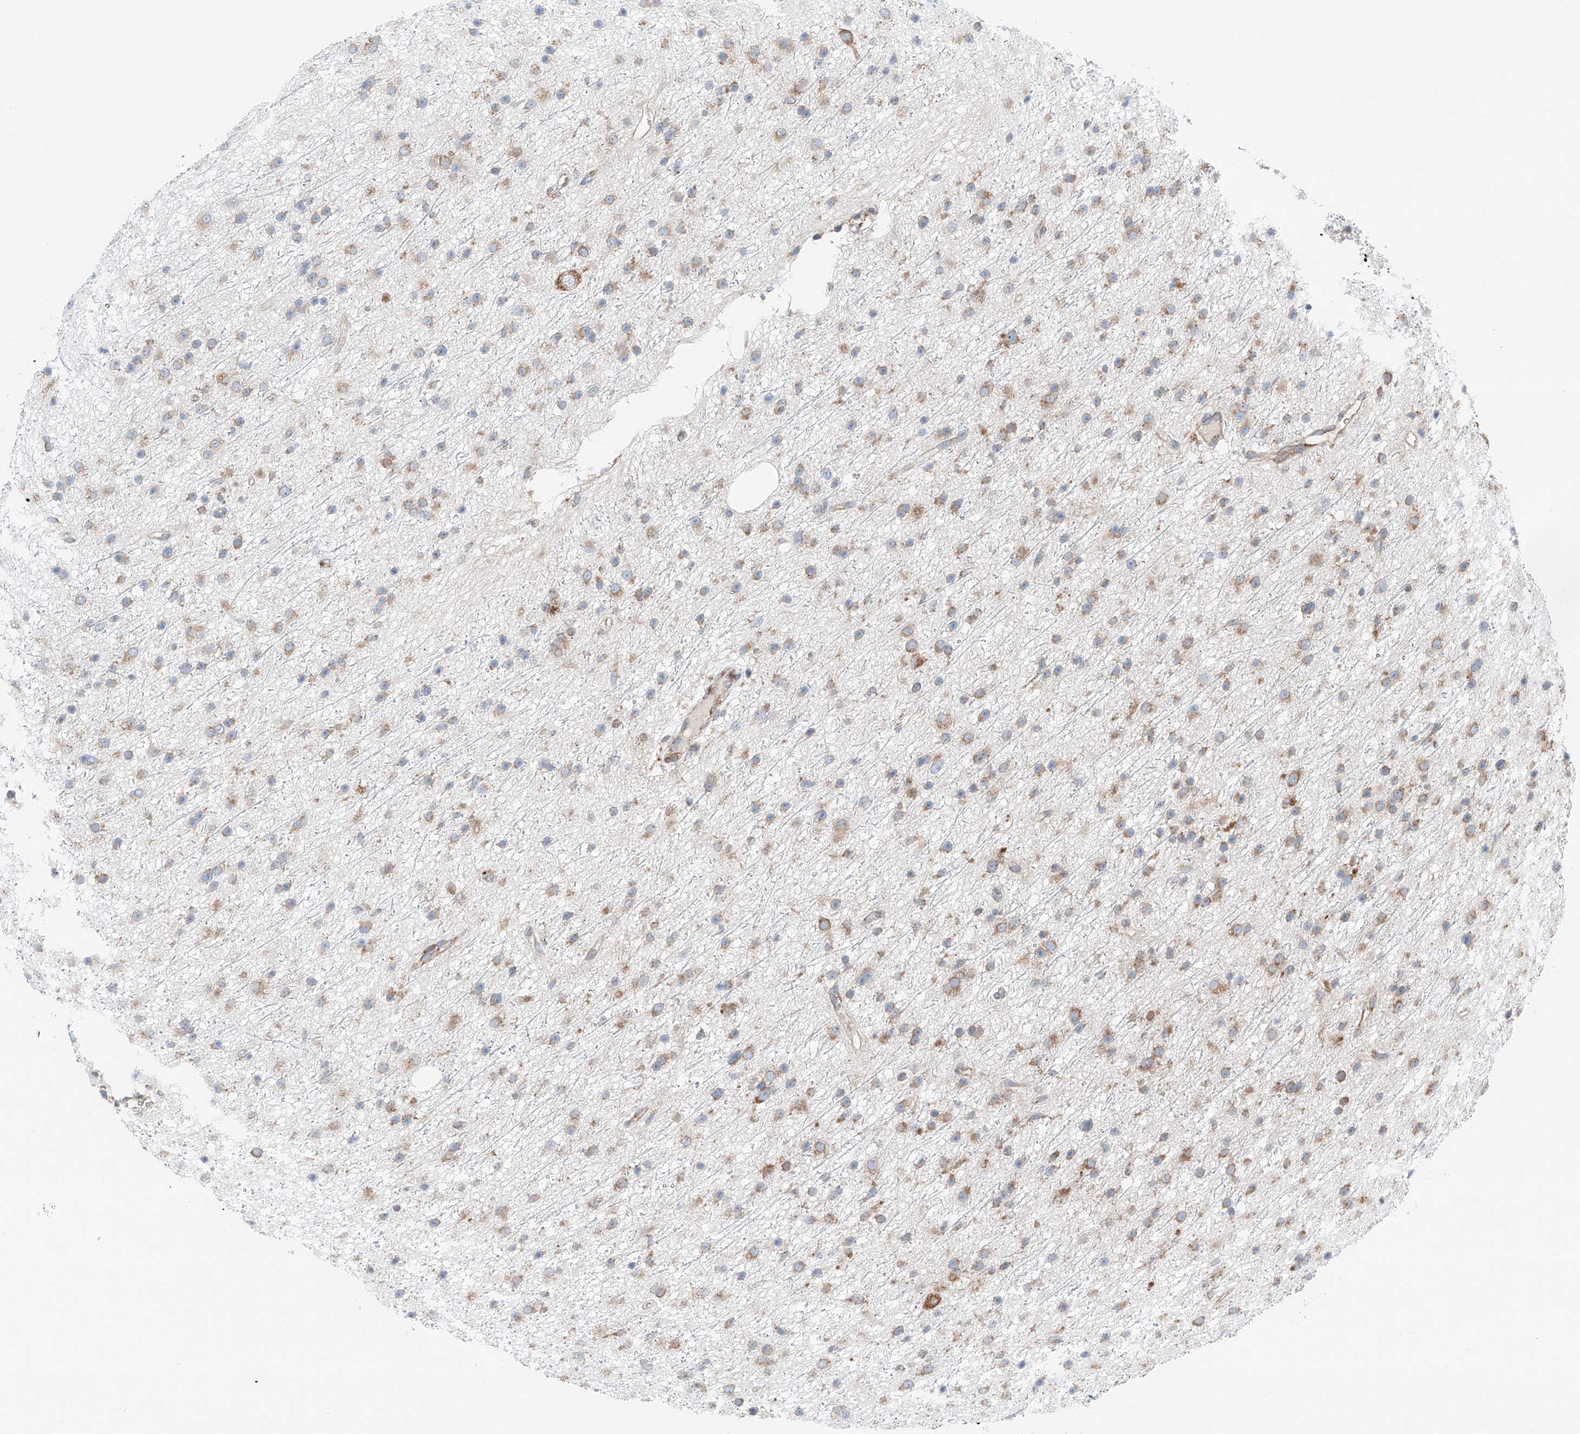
{"staining": {"intensity": "moderate", "quantity": "25%-75%", "location": "cytoplasmic/membranous"}, "tissue": "glioma", "cell_type": "Tumor cells", "image_type": "cancer", "snomed": [{"axis": "morphology", "description": "Glioma, malignant, Low grade"}, {"axis": "topography", "description": "Cerebral cortex"}], "caption": "Glioma tissue displays moderate cytoplasmic/membranous expression in approximately 25%-75% of tumor cells", "gene": "CRELD1", "patient": {"sex": "female", "age": 39}}